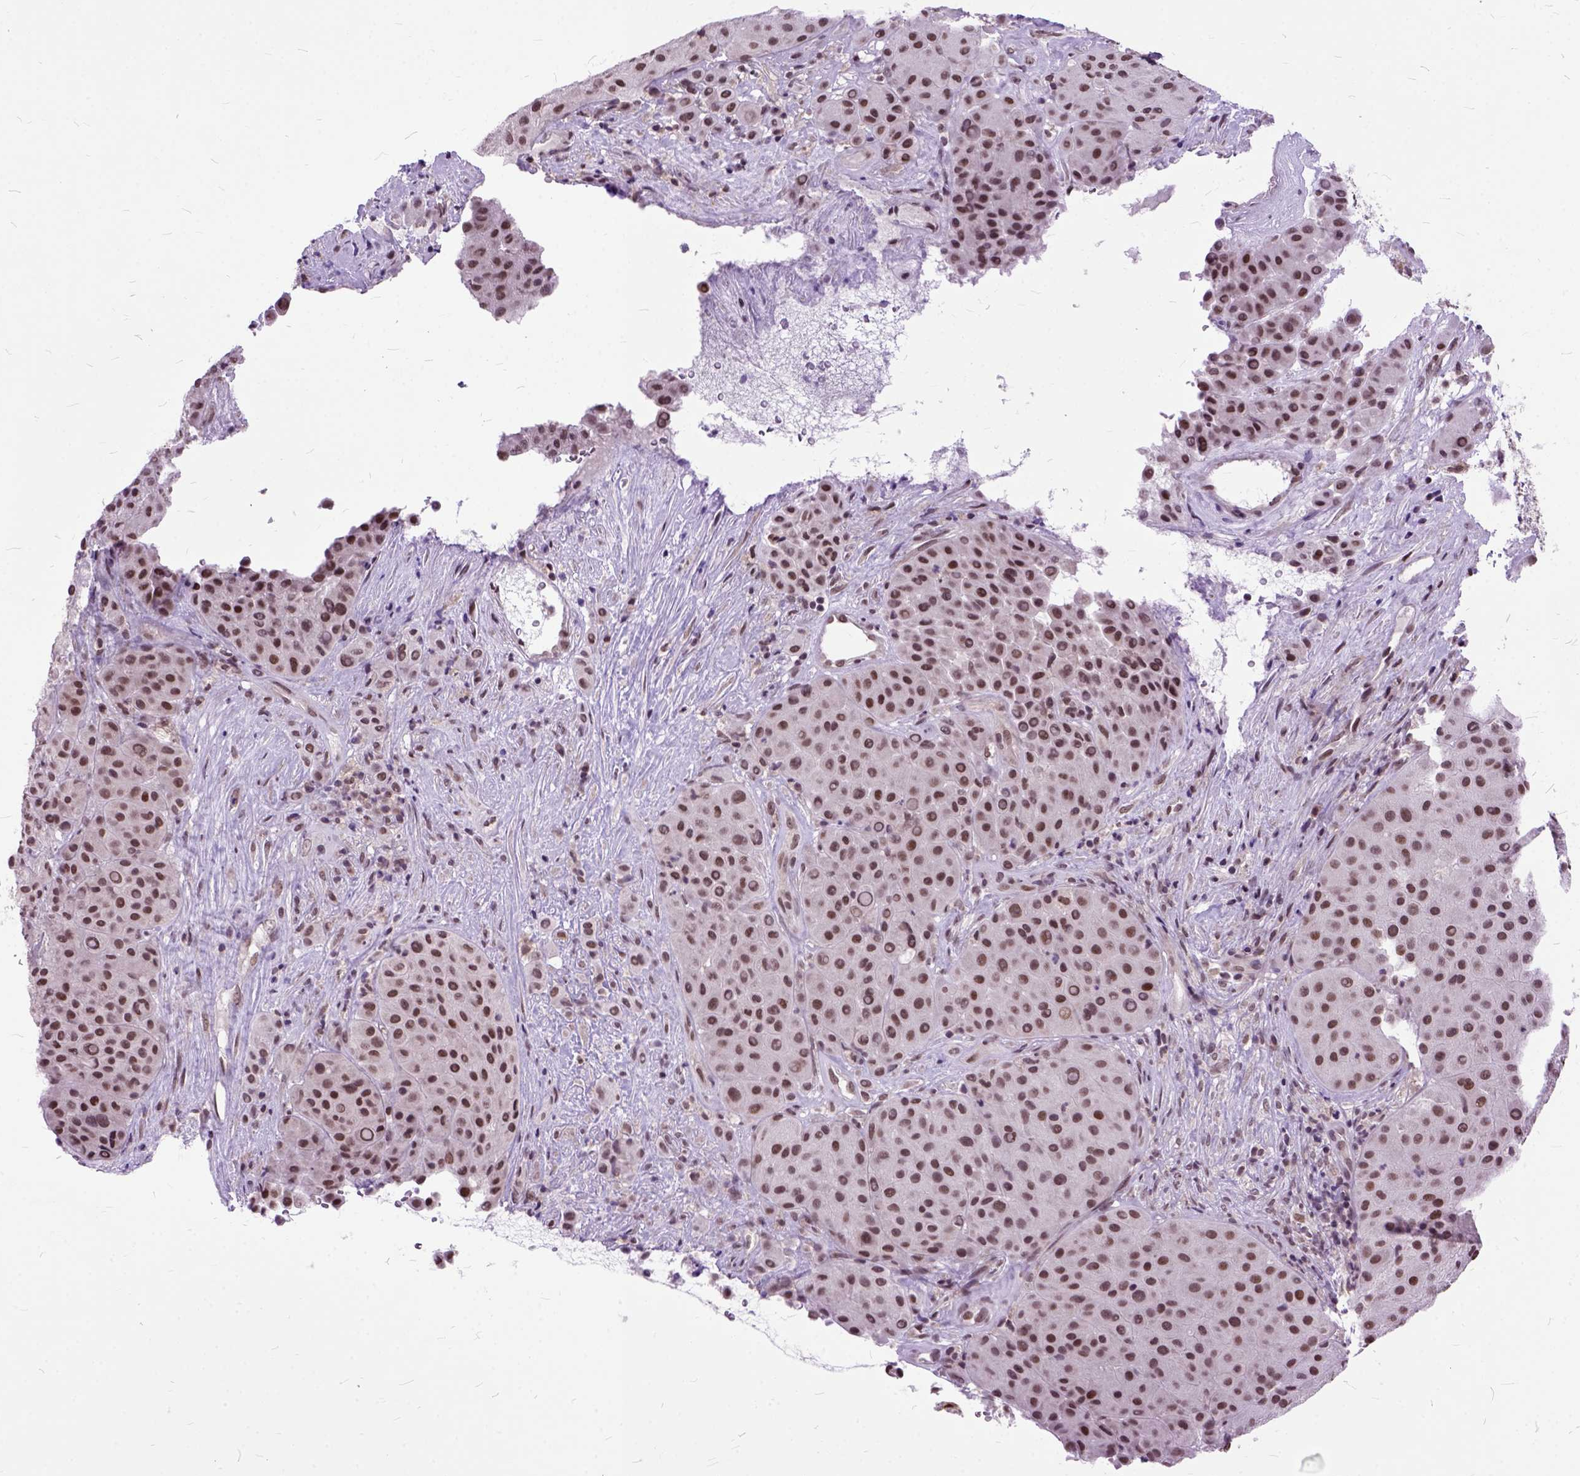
{"staining": {"intensity": "moderate", "quantity": ">75%", "location": "nuclear"}, "tissue": "melanoma", "cell_type": "Tumor cells", "image_type": "cancer", "snomed": [{"axis": "morphology", "description": "Malignant melanoma, Metastatic site"}, {"axis": "topography", "description": "Smooth muscle"}], "caption": "The micrograph demonstrates a brown stain indicating the presence of a protein in the nuclear of tumor cells in melanoma.", "gene": "ORC5", "patient": {"sex": "male", "age": 41}}